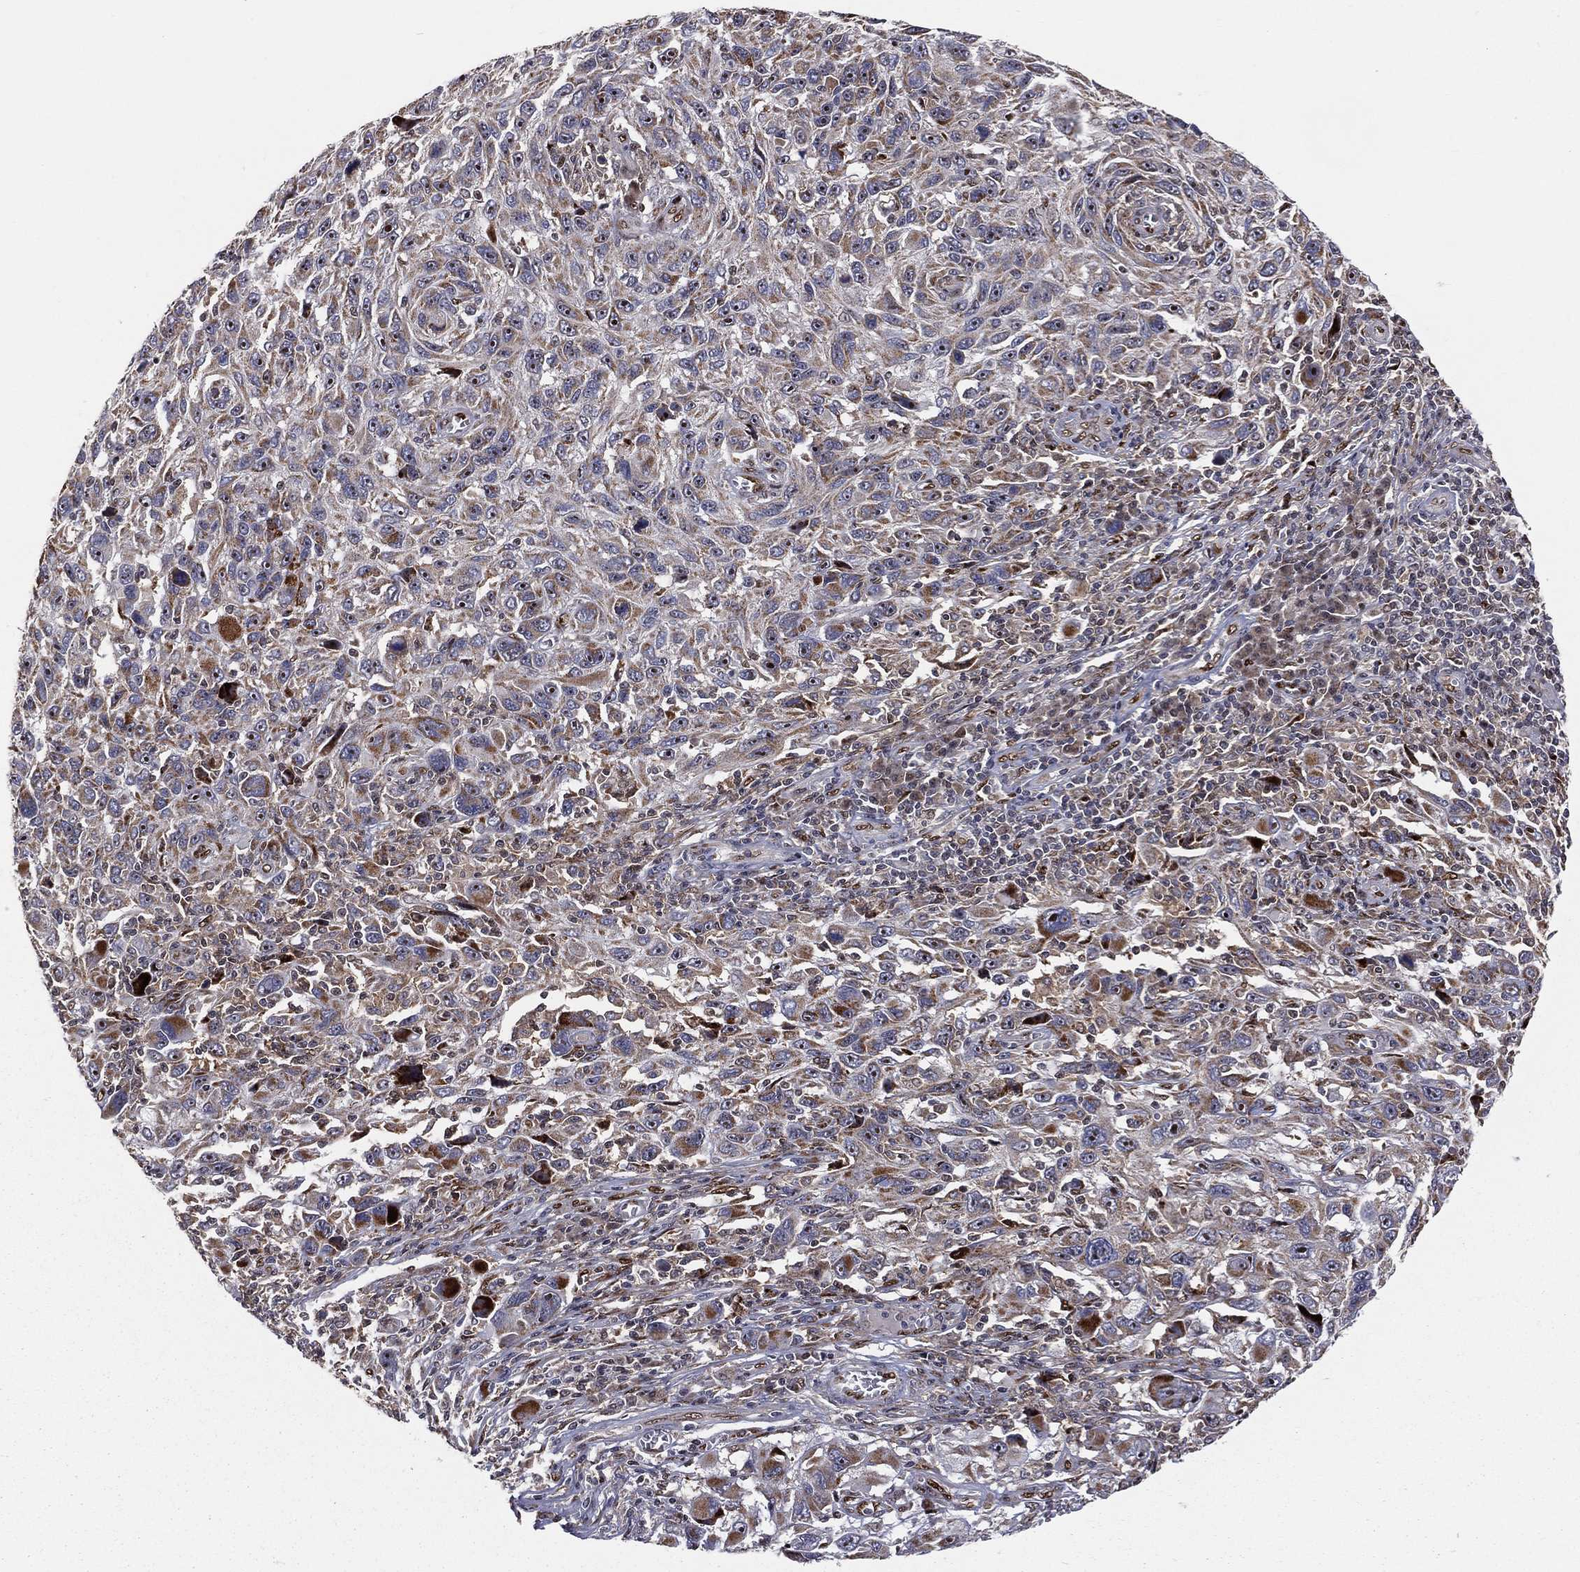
{"staining": {"intensity": "strong", "quantity": "<25%", "location": "cytoplasmic/membranous,nuclear"}, "tissue": "melanoma", "cell_type": "Tumor cells", "image_type": "cancer", "snomed": [{"axis": "morphology", "description": "Malignant melanoma, NOS"}, {"axis": "topography", "description": "Skin"}], "caption": "This is a micrograph of immunohistochemistry (IHC) staining of malignant melanoma, which shows strong staining in the cytoplasmic/membranous and nuclear of tumor cells.", "gene": "ZEB1", "patient": {"sex": "male", "age": 53}}